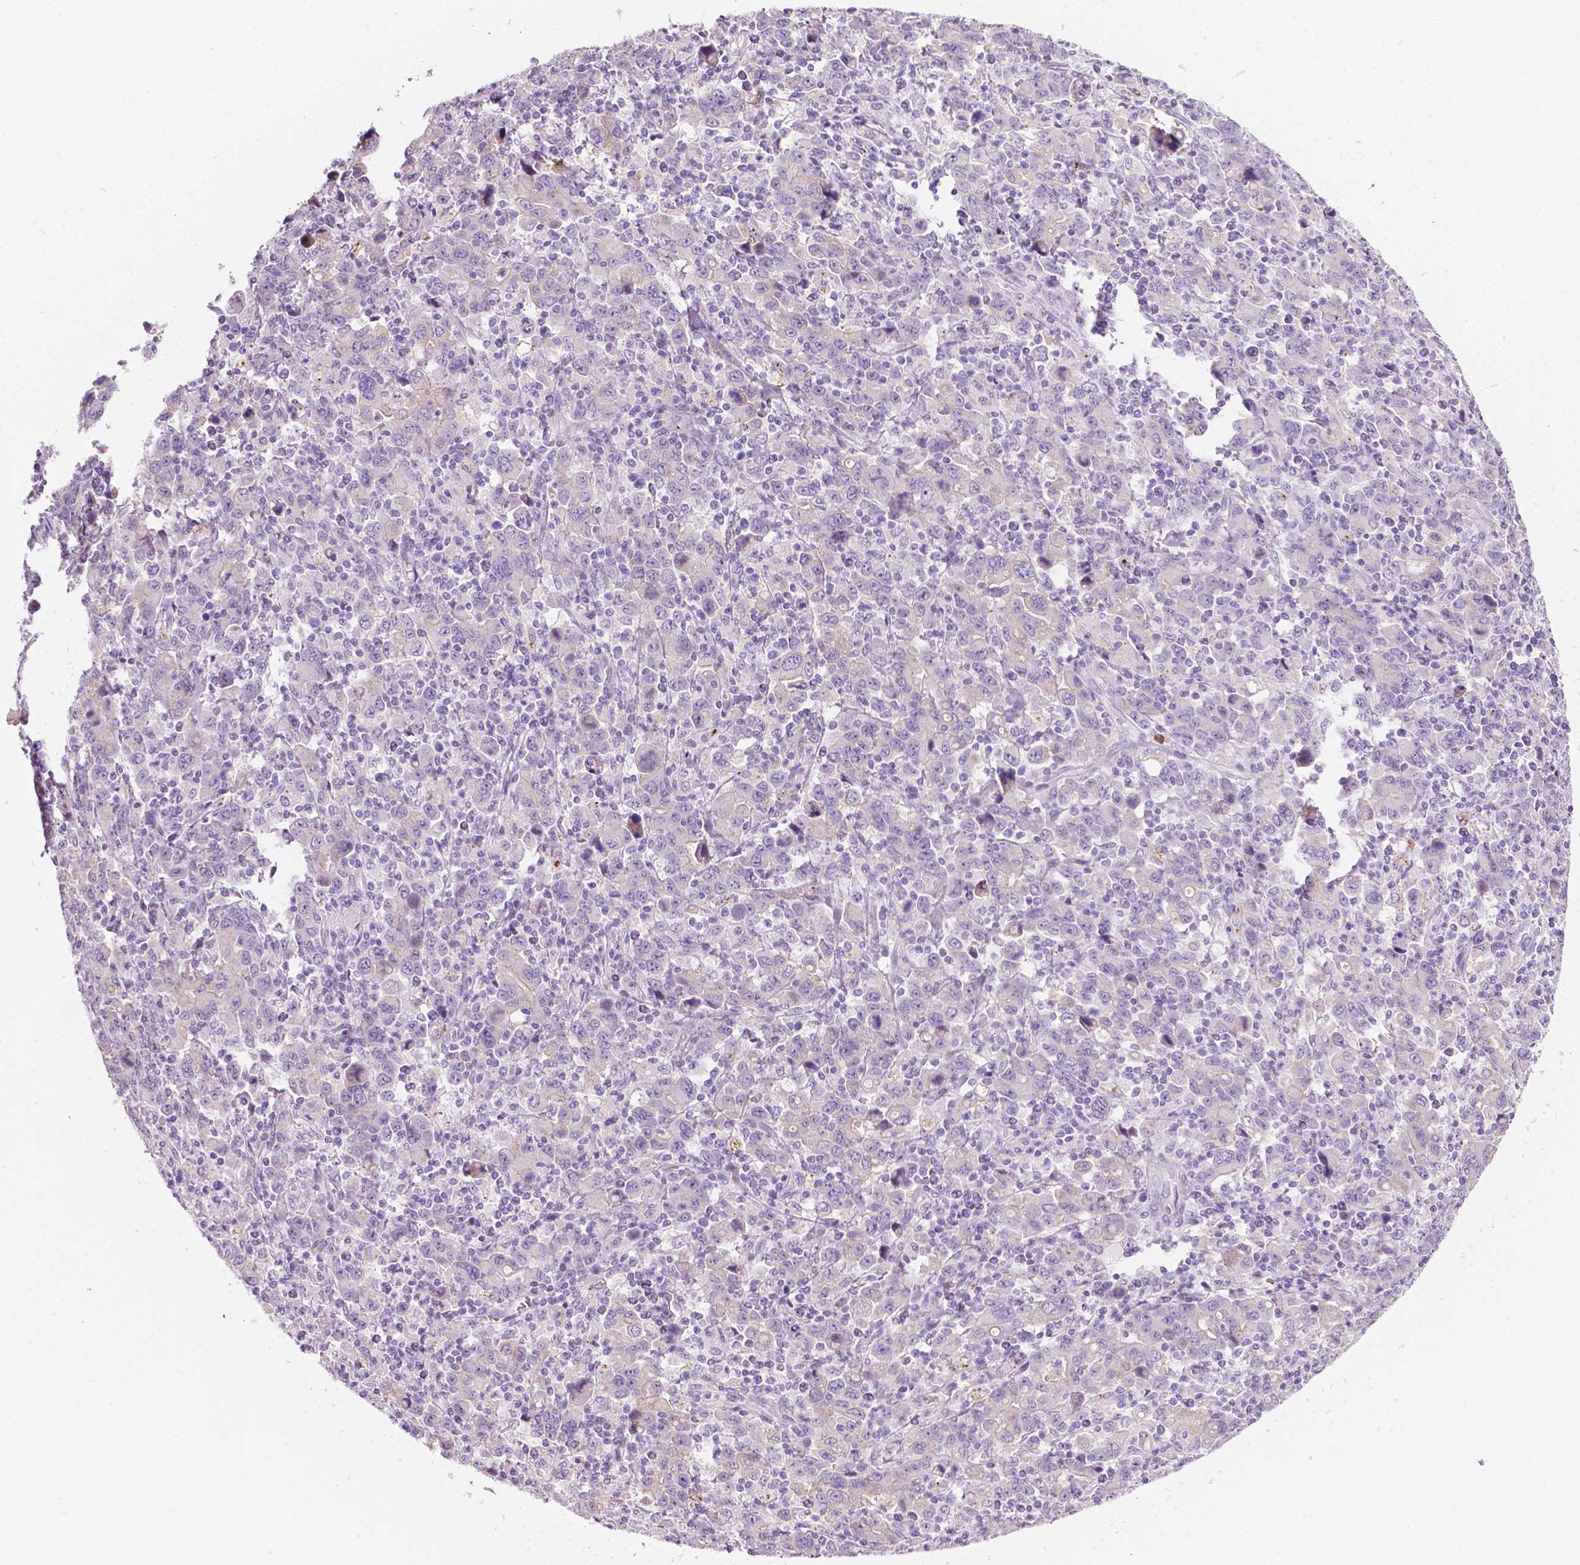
{"staining": {"intensity": "weak", "quantity": "<25%", "location": "cytoplasmic/membranous"}, "tissue": "stomach cancer", "cell_type": "Tumor cells", "image_type": "cancer", "snomed": [{"axis": "morphology", "description": "Adenocarcinoma, NOS"}, {"axis": "topography", "description": "Stomach, upper"}], "caption": "Tumor cells are negative for protein expression in human stomach adenocarcinoma.", "gene": "NOS1AP", "patient": {"sex": "male", "age": 69}}